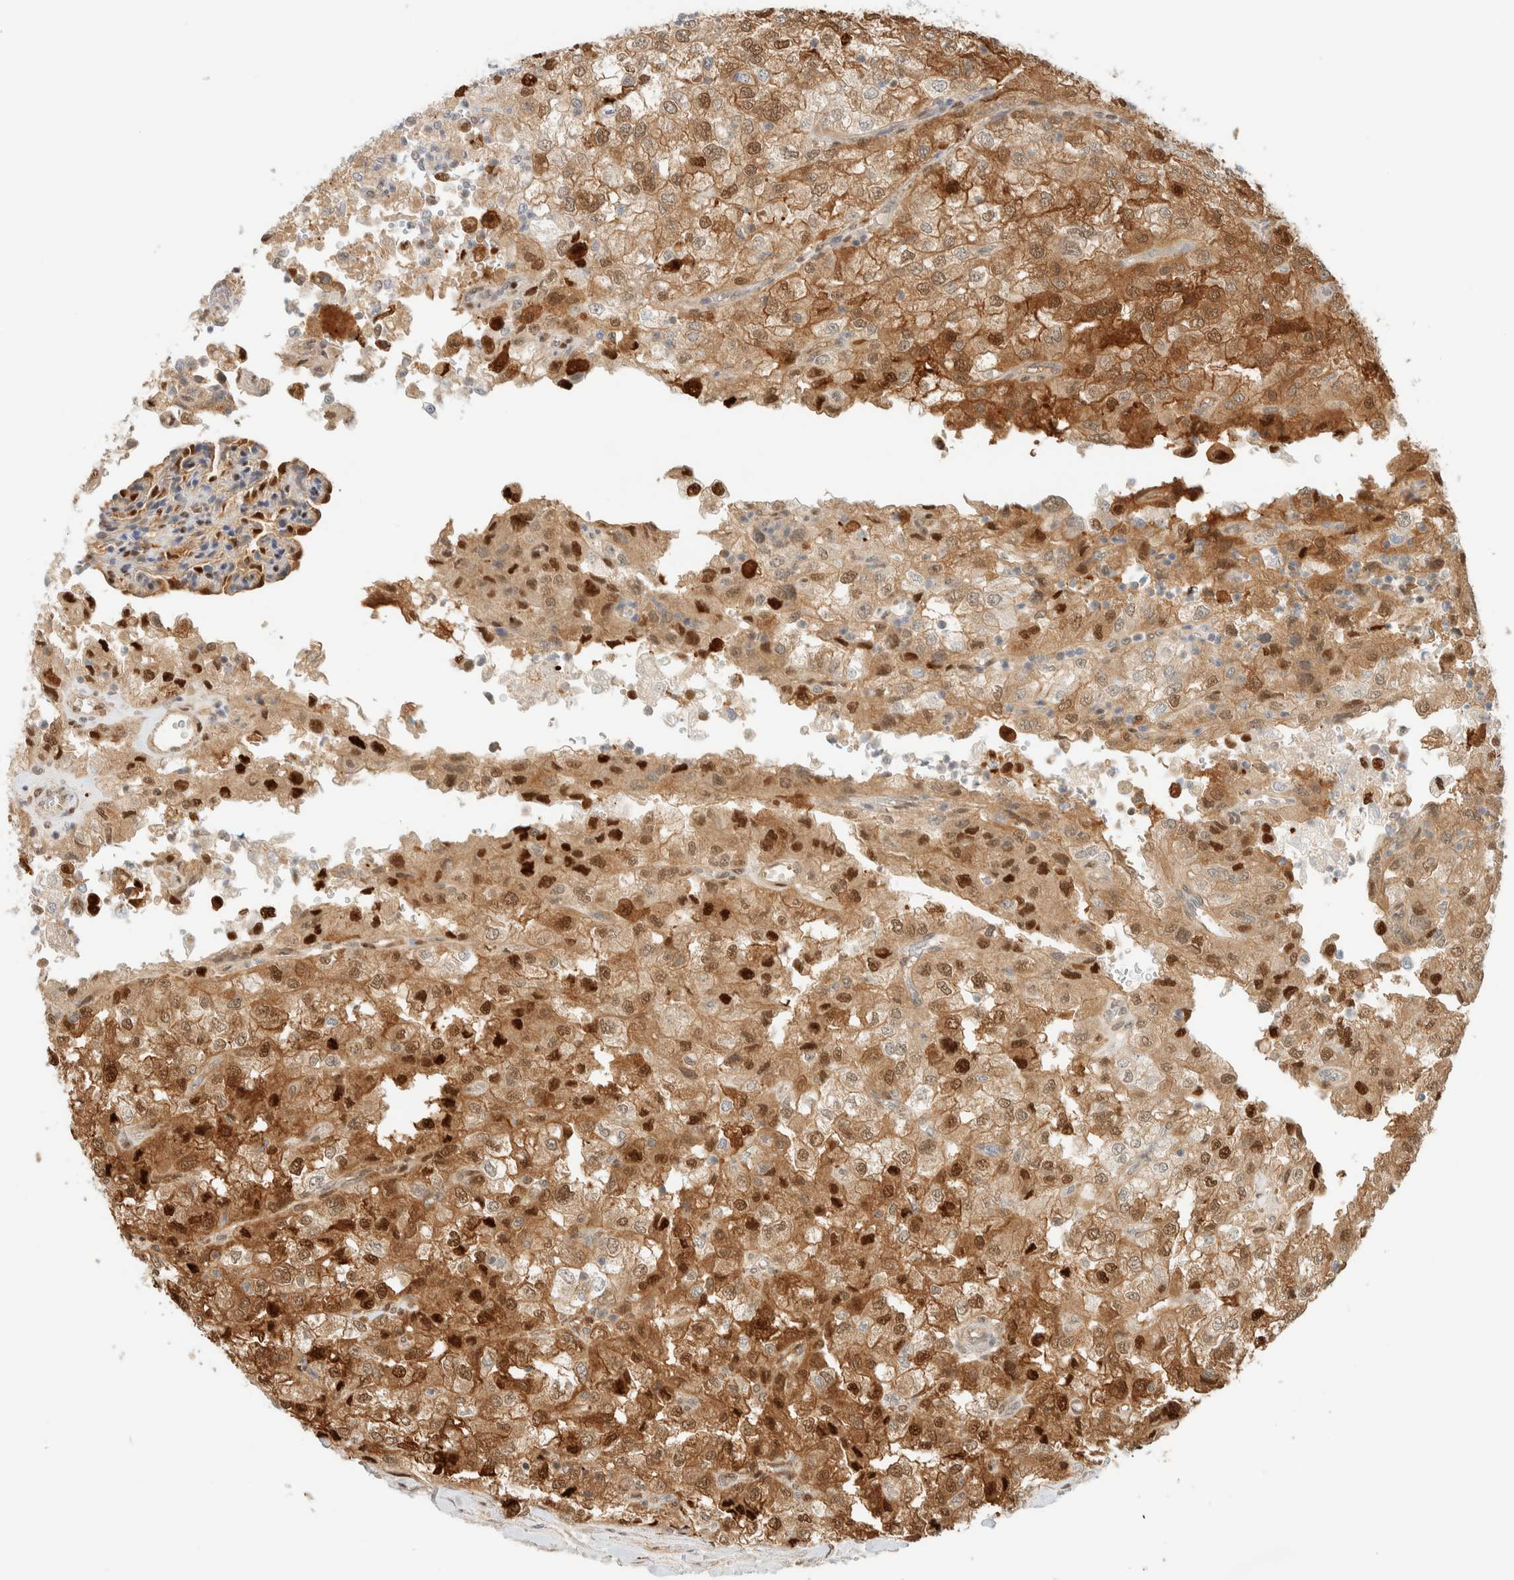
{"staining": {"intensity": "strong", "quantity": ">75%", "location": "cytoplasmic/membranous,nuclear"}, "tissue": "renal cancer", "cell_type": "Tumor cells", "image_type": "cancer", "snomed": [{"axis": "morphology", "description": "Adenocarcinoma, NOS"}, {"axis": "topography", "description": "Kidney"}], "caption": "High-power microscopy captured an IHC micrograph of adenocarcinoma (renal), revealing strong cytoplasmic/membranous and nuclear expression in approximately >75% of tumor cells.", "gene": "ZBTB37", "patient": {"sex": "female", "age": 54}}